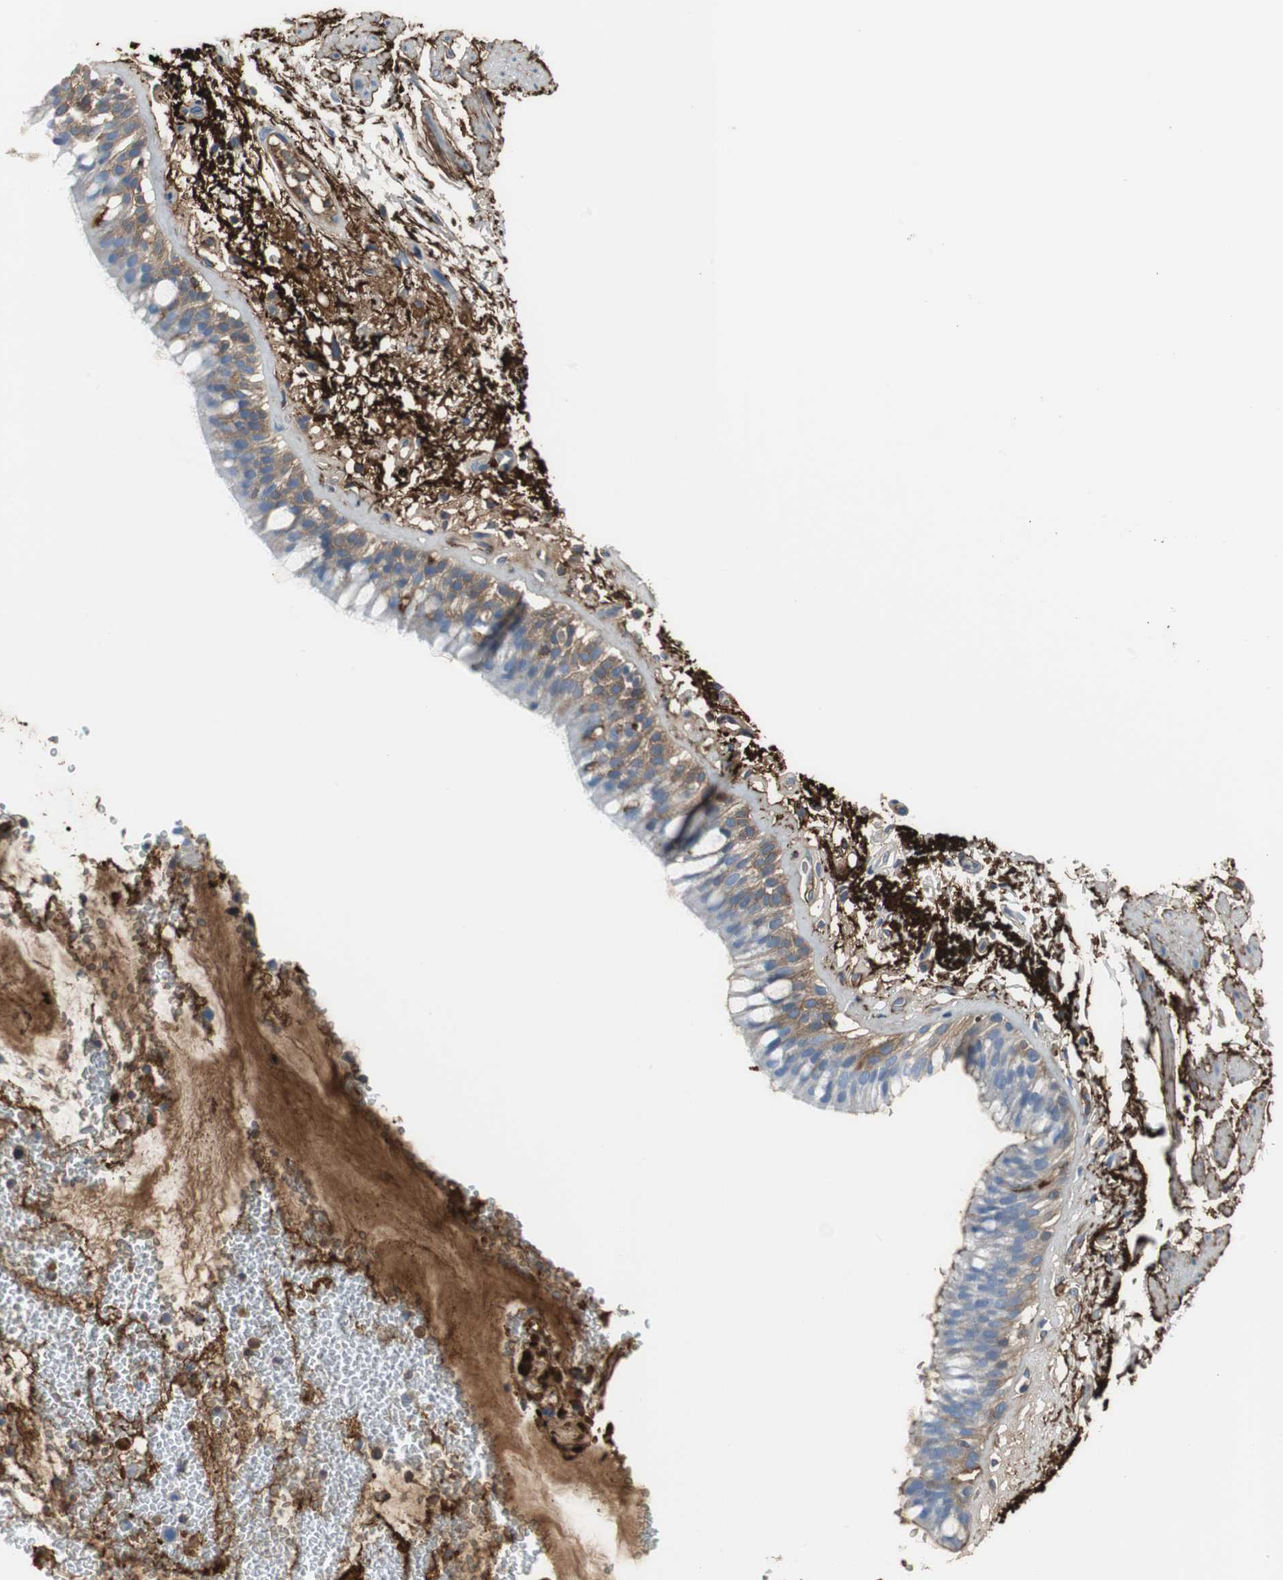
{"staining": {"intensity": "moderate", "quantity": "25%-75%", "location": "cytoplasmic/membranous"}, "tissue": "bronchus", "cell_type": "Respiratory epithelial cells", "image_type": "normal", "snomed": [{"axis": "morphology", "description": "Normal tissue, NOS"}, {"axis": "topography", "description": "Bronchus"}], "caption": "An immunohistochemistry (IHC) histopathology image of normal tissue is shown. Protein staining in brown shows moderate cytoplasmic/membranous positivity in bronchus within respiratory epithelial cells.", "gene": "APCS", "patient": {"sex": "male", "age": 66}}